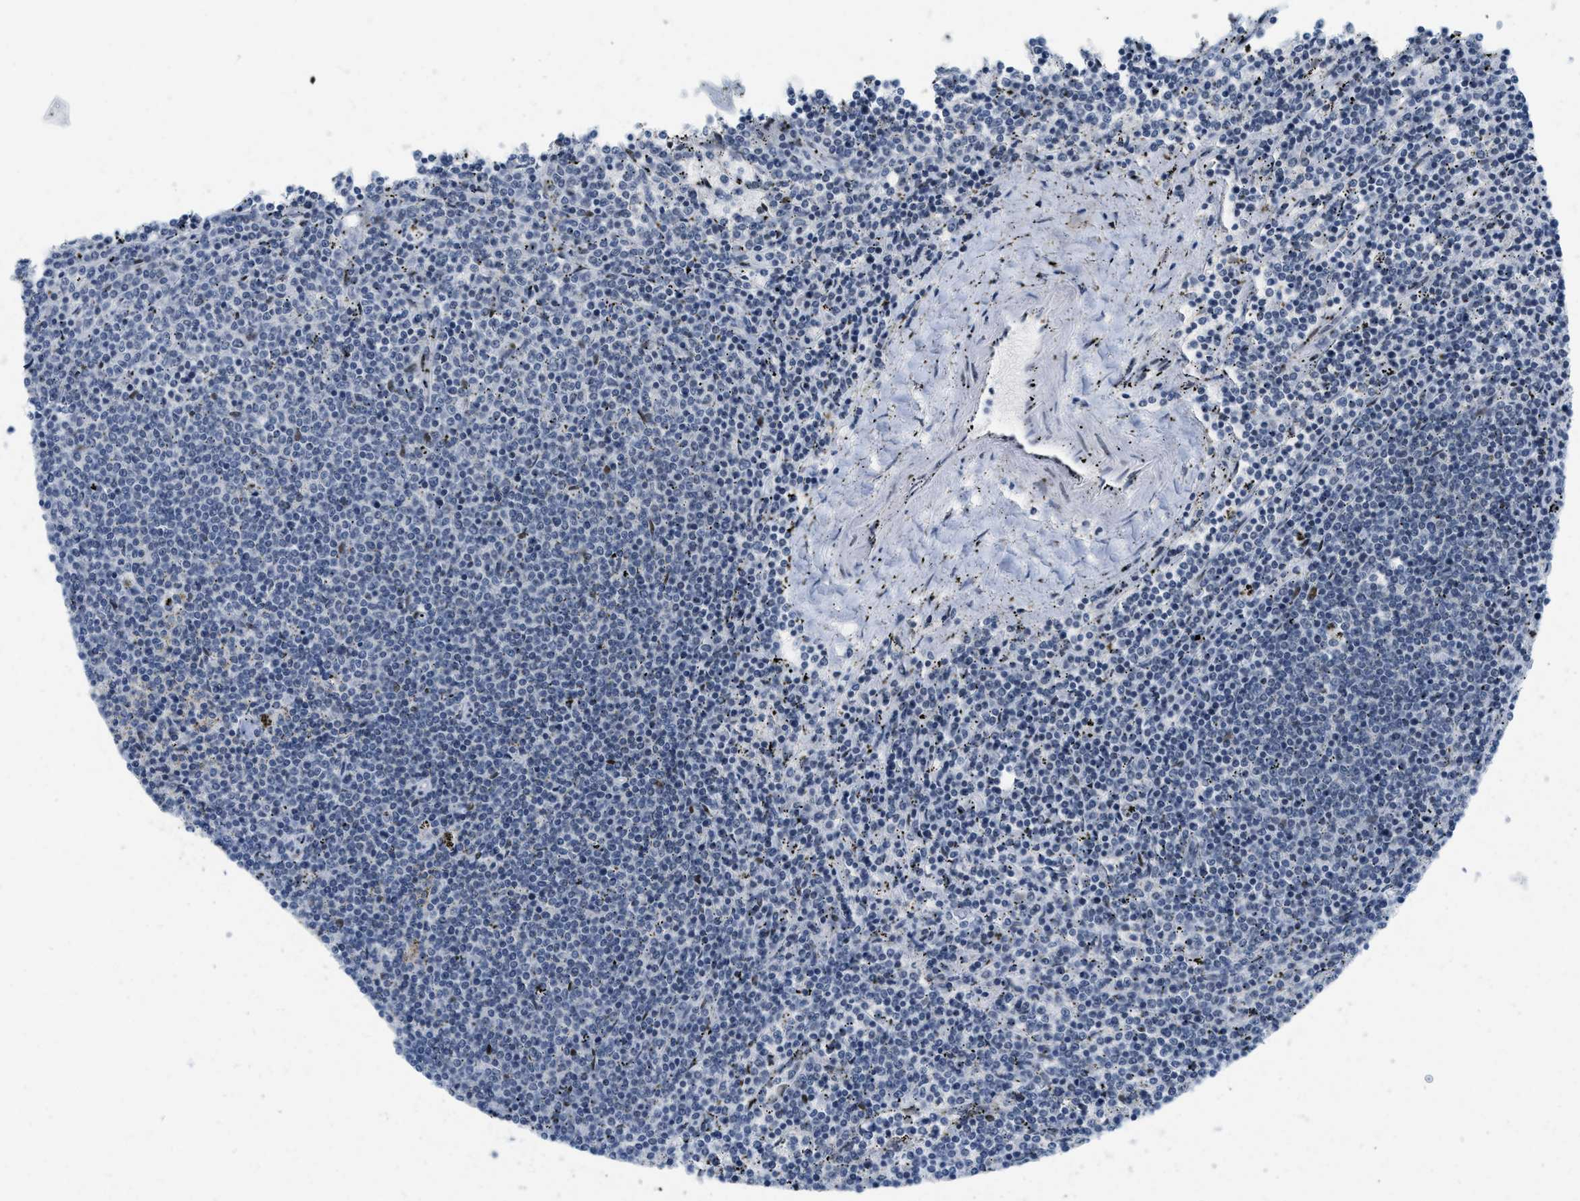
{"staining": {"intensity": "negative", "quantity": "none", "location": "none"}, "tissue": "lymphoma", "cell_type": "Tumor cells", "image_type": "cancer", "snomed": [{"axis": "morphology", "description": "Malignant lymphoma, non-Hodgkin's type, Low grade"}, {"axis": "topography", "description": "Spleen"}], "caption": "An image of human low-grade malignant lymphoma, non-Hodgkin's type is negative for staining in tumor cells. (Stains: DAB (3,3'-diaminobenzidine) immunohistochemistry with hematoxylin counter stain, Microscopy: brightfield microscopy at high magnification).", "gene": "PBX1", "patient": {"sex": "female", "age": 50}}